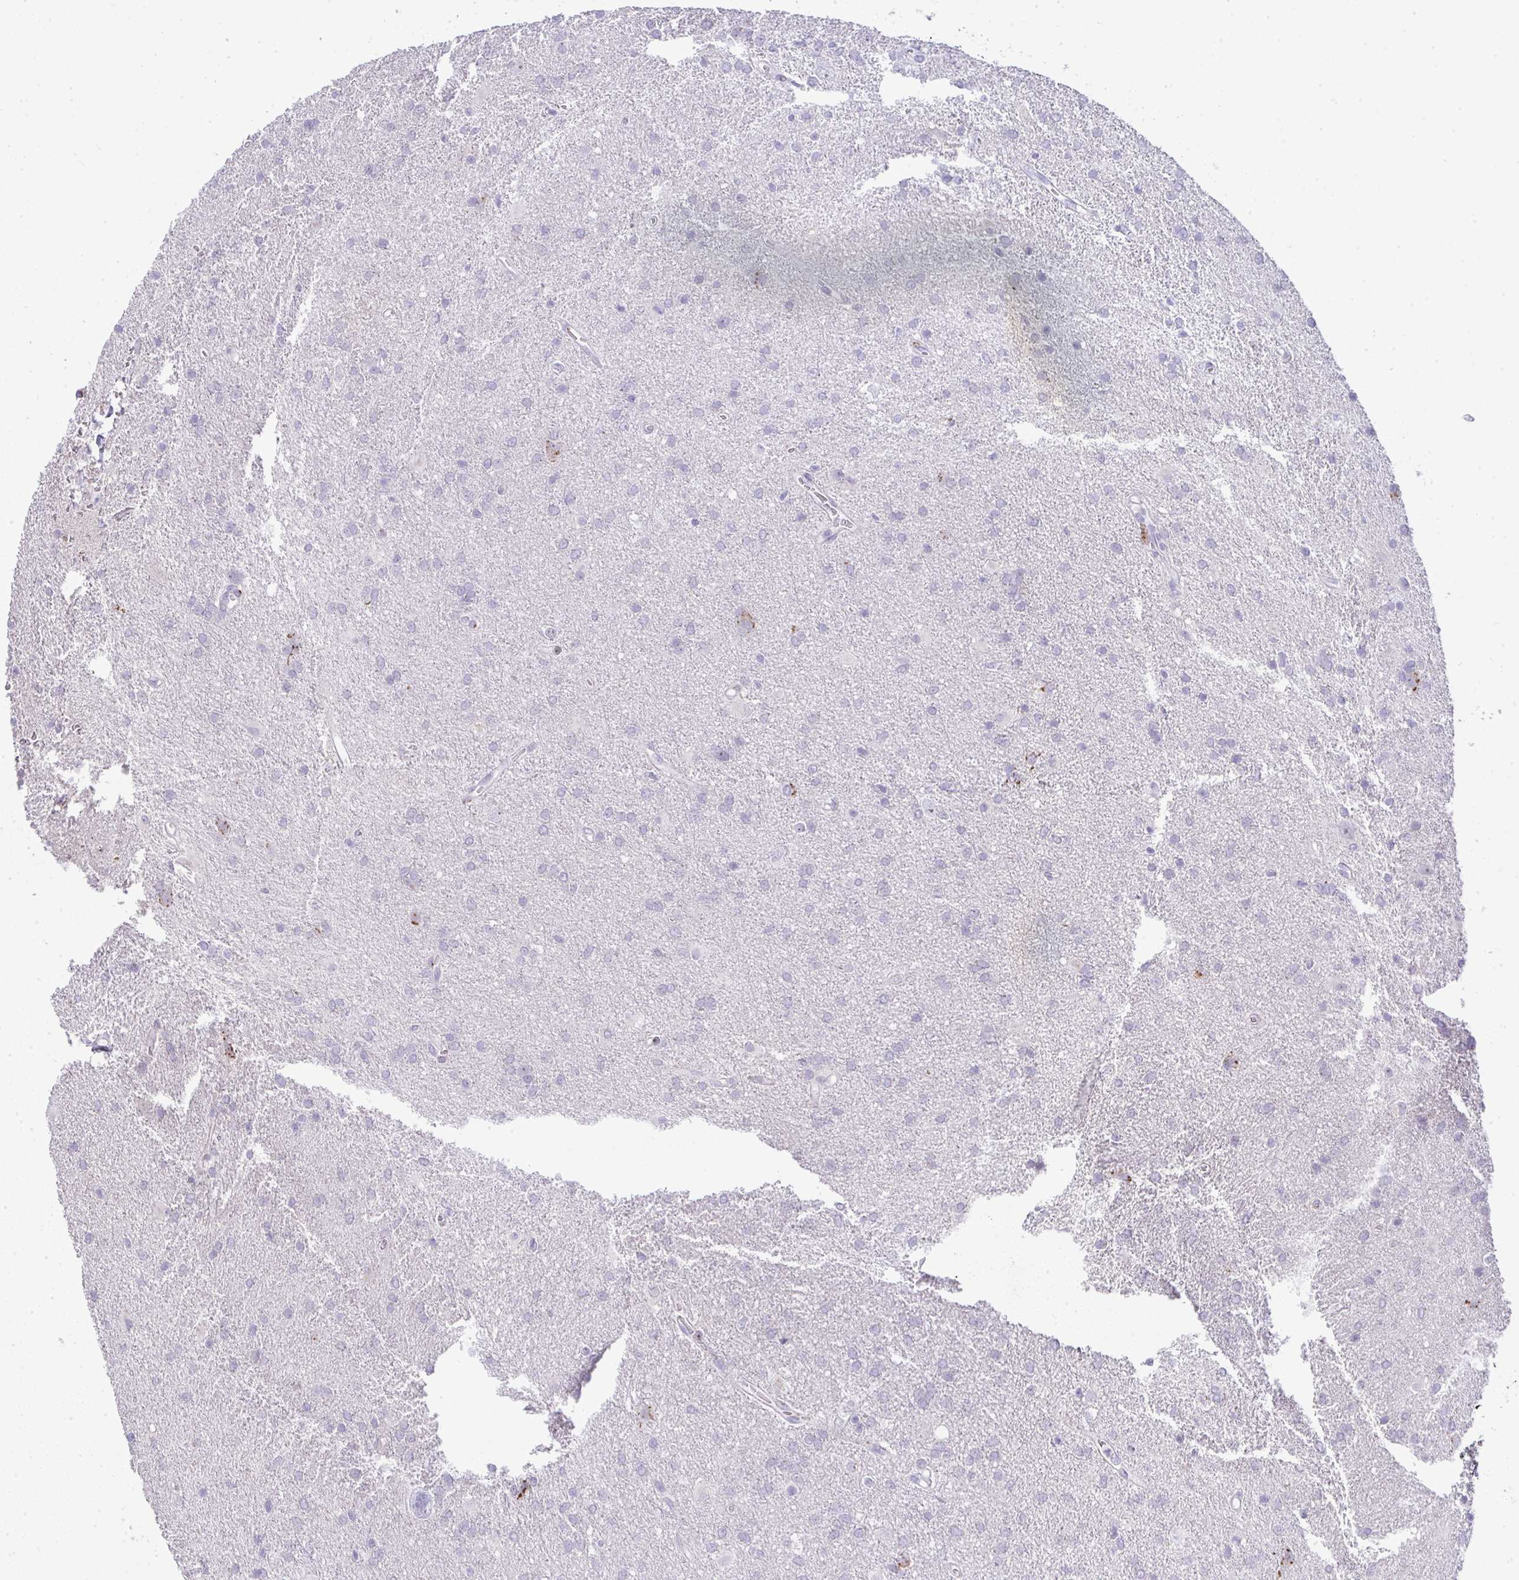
{"staining": {"intensity": "negative", "quantity": "none", "location": "none"}, "tissue": "glioma", "cell_type": "Tumor cells", "image_type": "cancer", "snomed": [{"axis": "morphology", "description": "Glioma, malignant, Low grade"}, {"axis": "topography", "description": "Brain"}], "caption": "This is an immunohistochemistry photomicrograph of human malignant glioma (low-grade). There is no staining in tumor cells.", "gene": "GALNT16", "patient": {"sex": "male", "age": 66}}